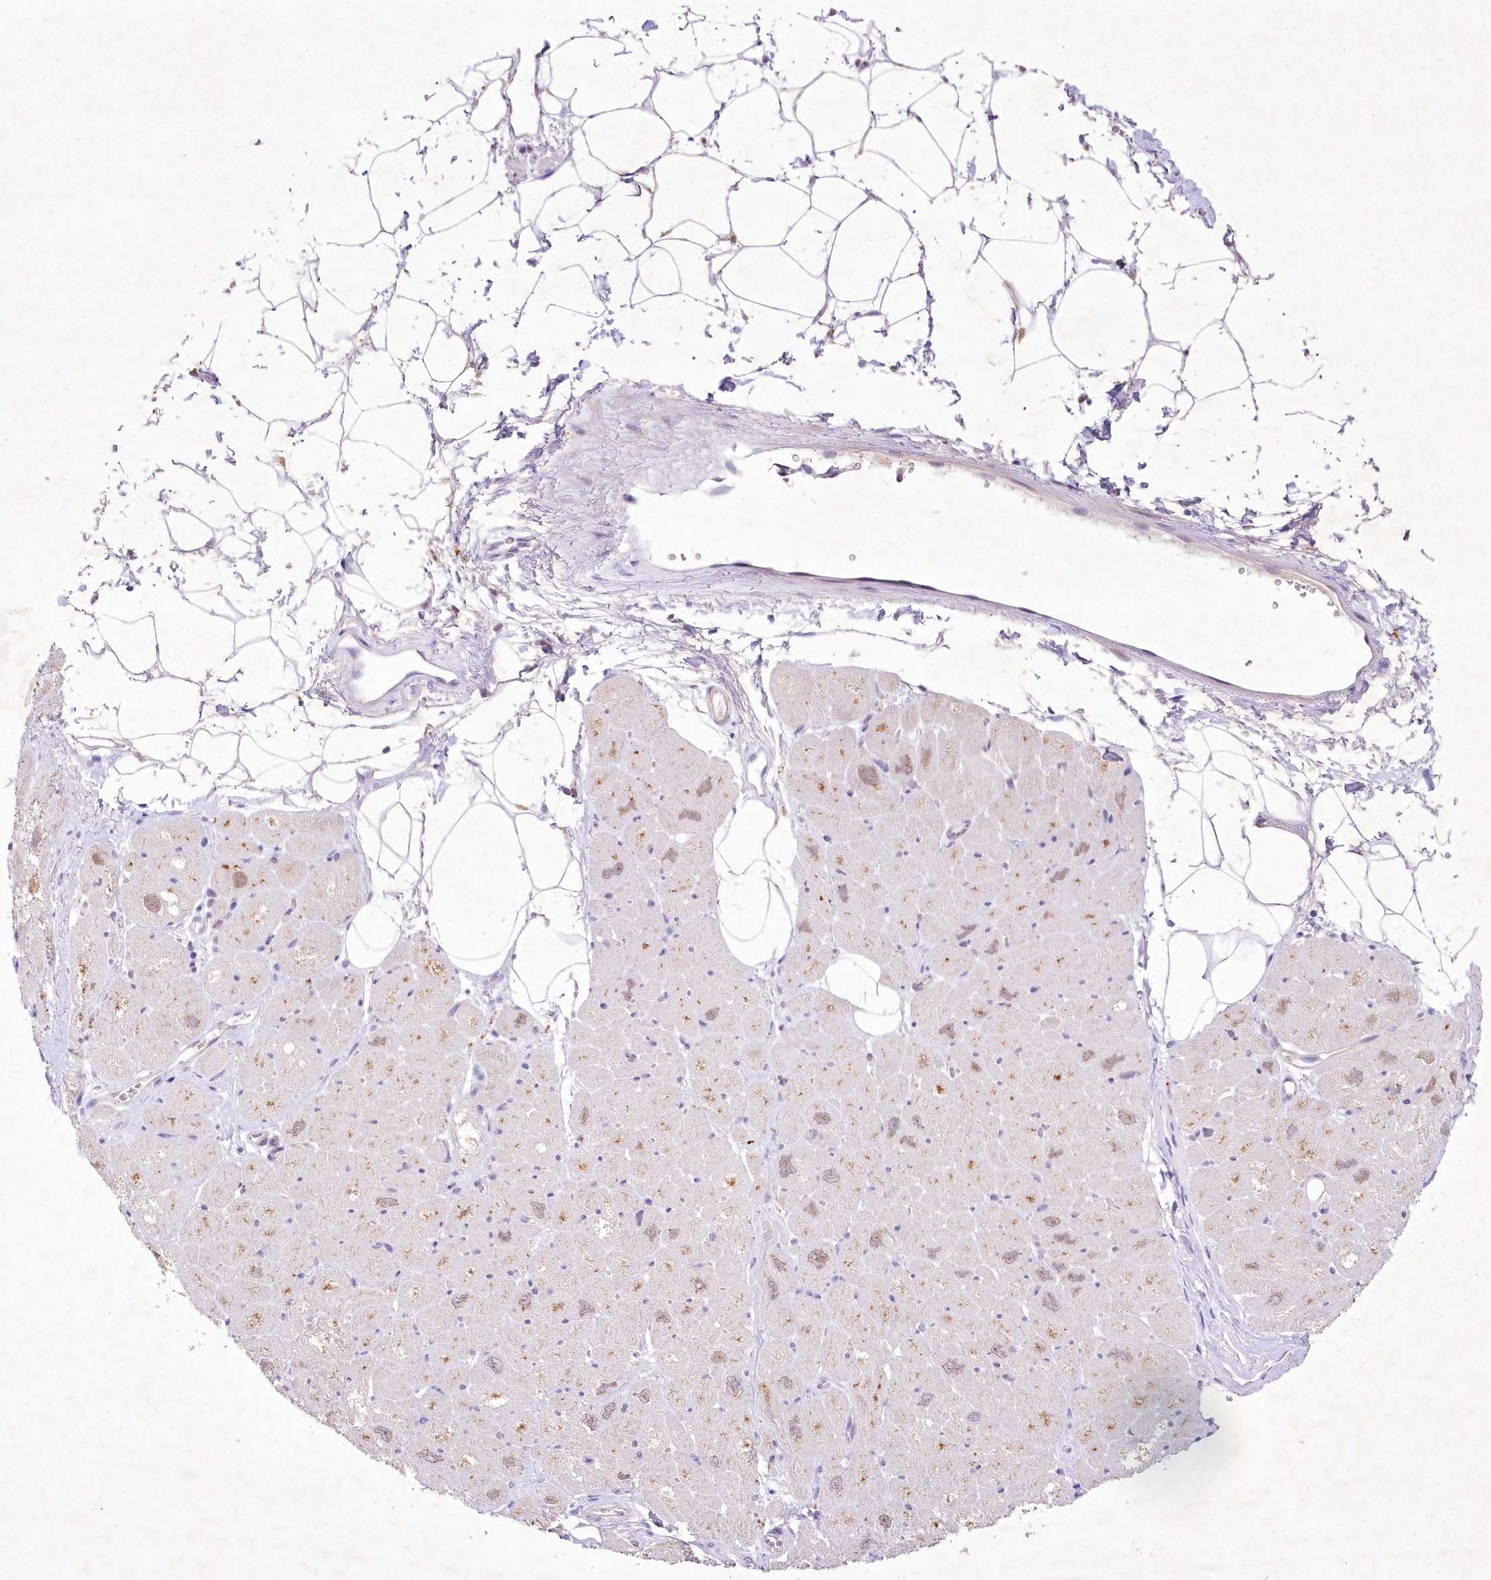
{"staining": {"intensity": "weak", "quantity": "<25%", "location": "nuclear"}, "tissue": "heart muscle", "cell_type": "Cardiomyocytes", "image_type": "normal", "snomed": [{"axis": "morphology", "description": "Normal tissue, NOS"}, {"axis": "topography", "description": "Heart"}], "caption": "IHC of normal heart muscle displays no positivity in cardiomyocytes.", "gene": "ENSG00000275740", "patient": {"sex": "male", "age": 50}}